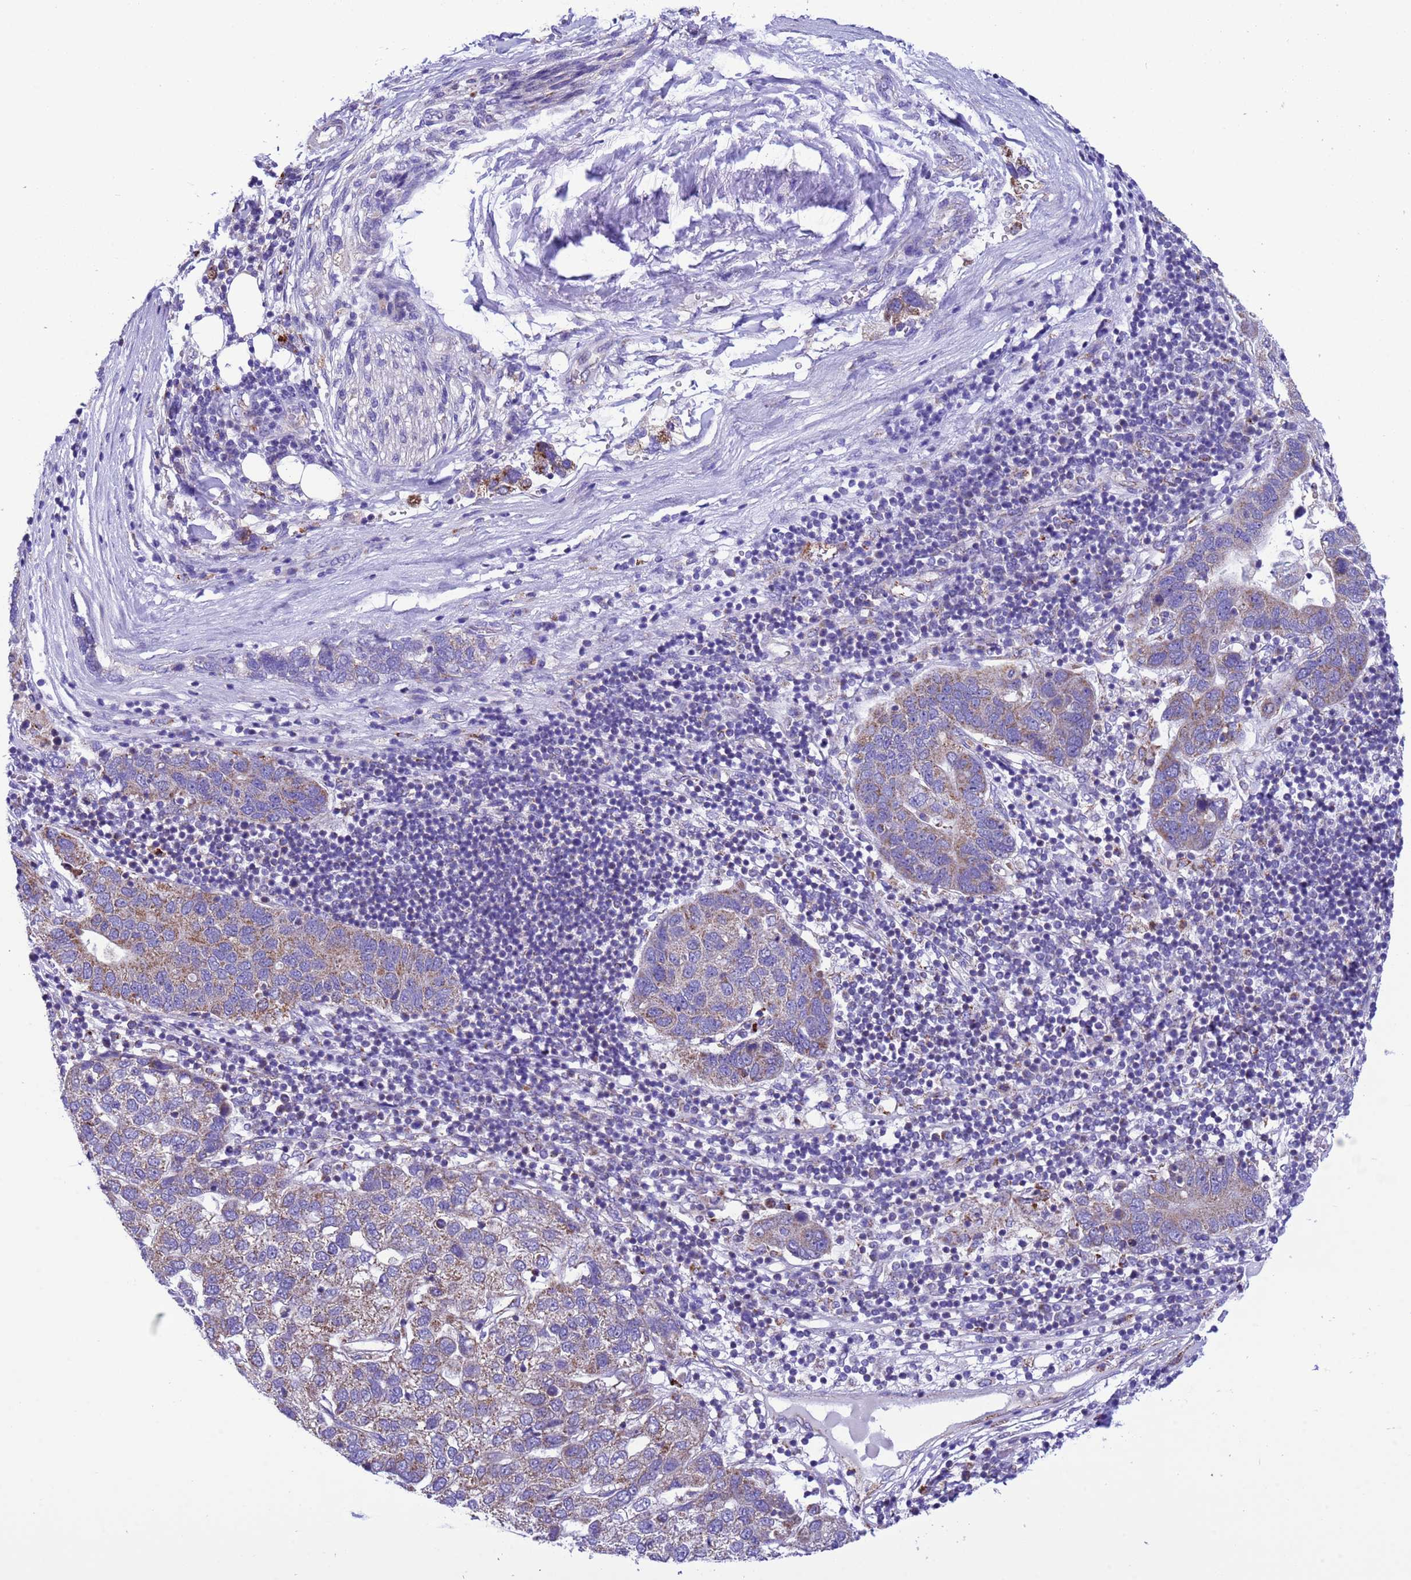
{"staining": {"intensity": "weak", "quantity": "25%-75%", "location": "cytoplasmic/membranous"}, "tissue": "pancreatic cancer", "cell_type": "Tumor cells", "image_type": "cancer", "snomed": [{"axis": "morphology", "description": "Adenocarcinoma, NOS"}, {"axis": "topography", "description": "Pancreas"}], "caption": "Protein analysis of adenocarcinoma (pancreatic) tissue displays weak cytoplasmic/membranous positivity in approximately 25%-75% of tumor cells. (DAB IHC, brown staining for protein, blue staining for nuclei).", "gene": "CCDC191", "patient": {"sex": "female", "age": 61}}